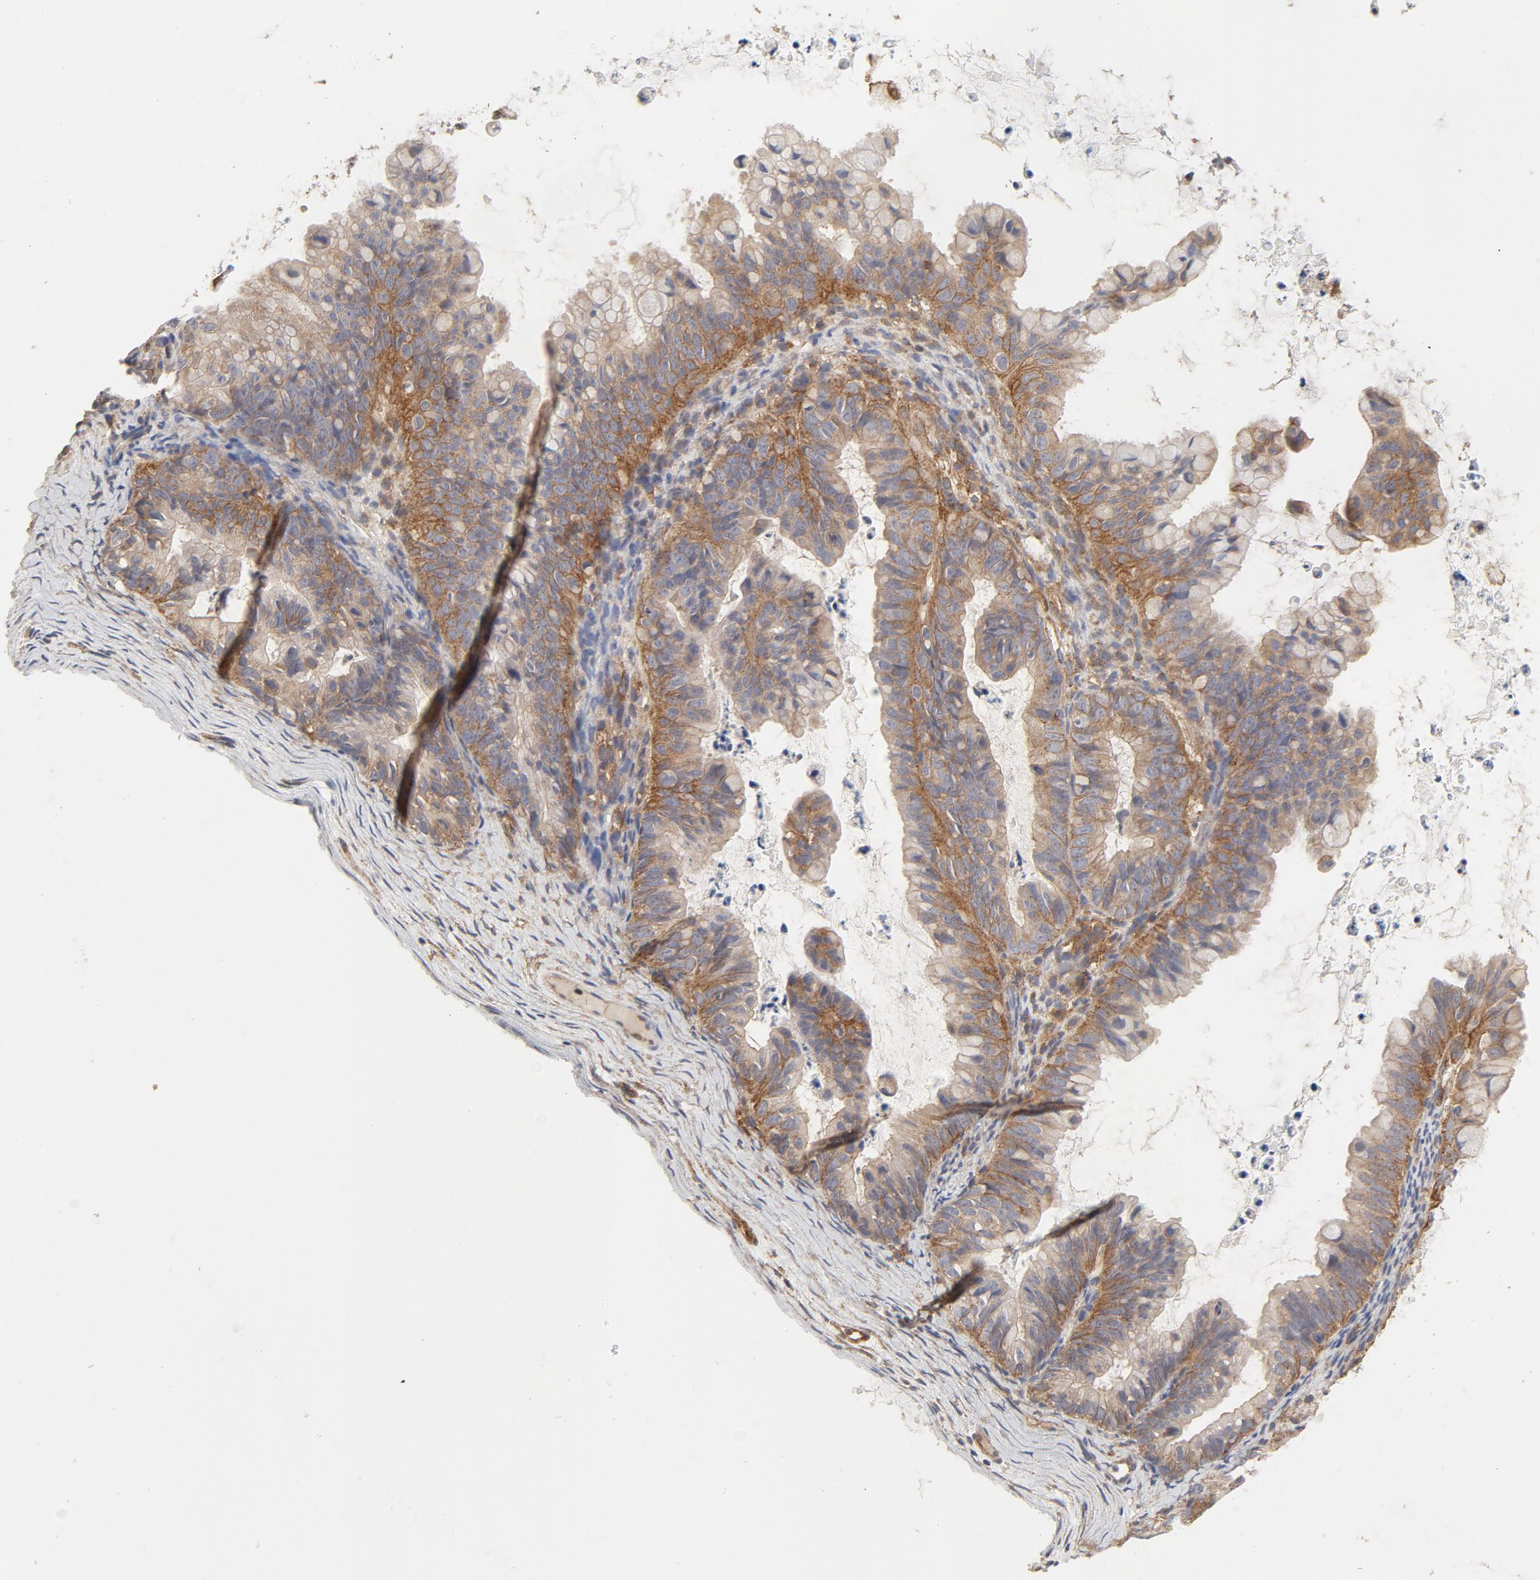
{"staining": {"intensity": "moderate", "quantity": ">75%", "location": "cytoplasmic/membranous"}, "tissue": "ovarian cancer", "cell_type": "Tumor cells", "image_type": "cancer", "snomed": [{"axis": "morphology", "description": "Cystadenocarcinoma, mucinous, NOS"}, {"axis": "topography", "description": "Ovary"}], "caption": "Protein expression analysis of human ovarian mucinous cystadenocarcinoma reveals moderate cytoplasmic/membranous staining in approximately >75% of tumor cells.", "gene": "AP2A1", "patient": {"sex": "female", "age": 36}}